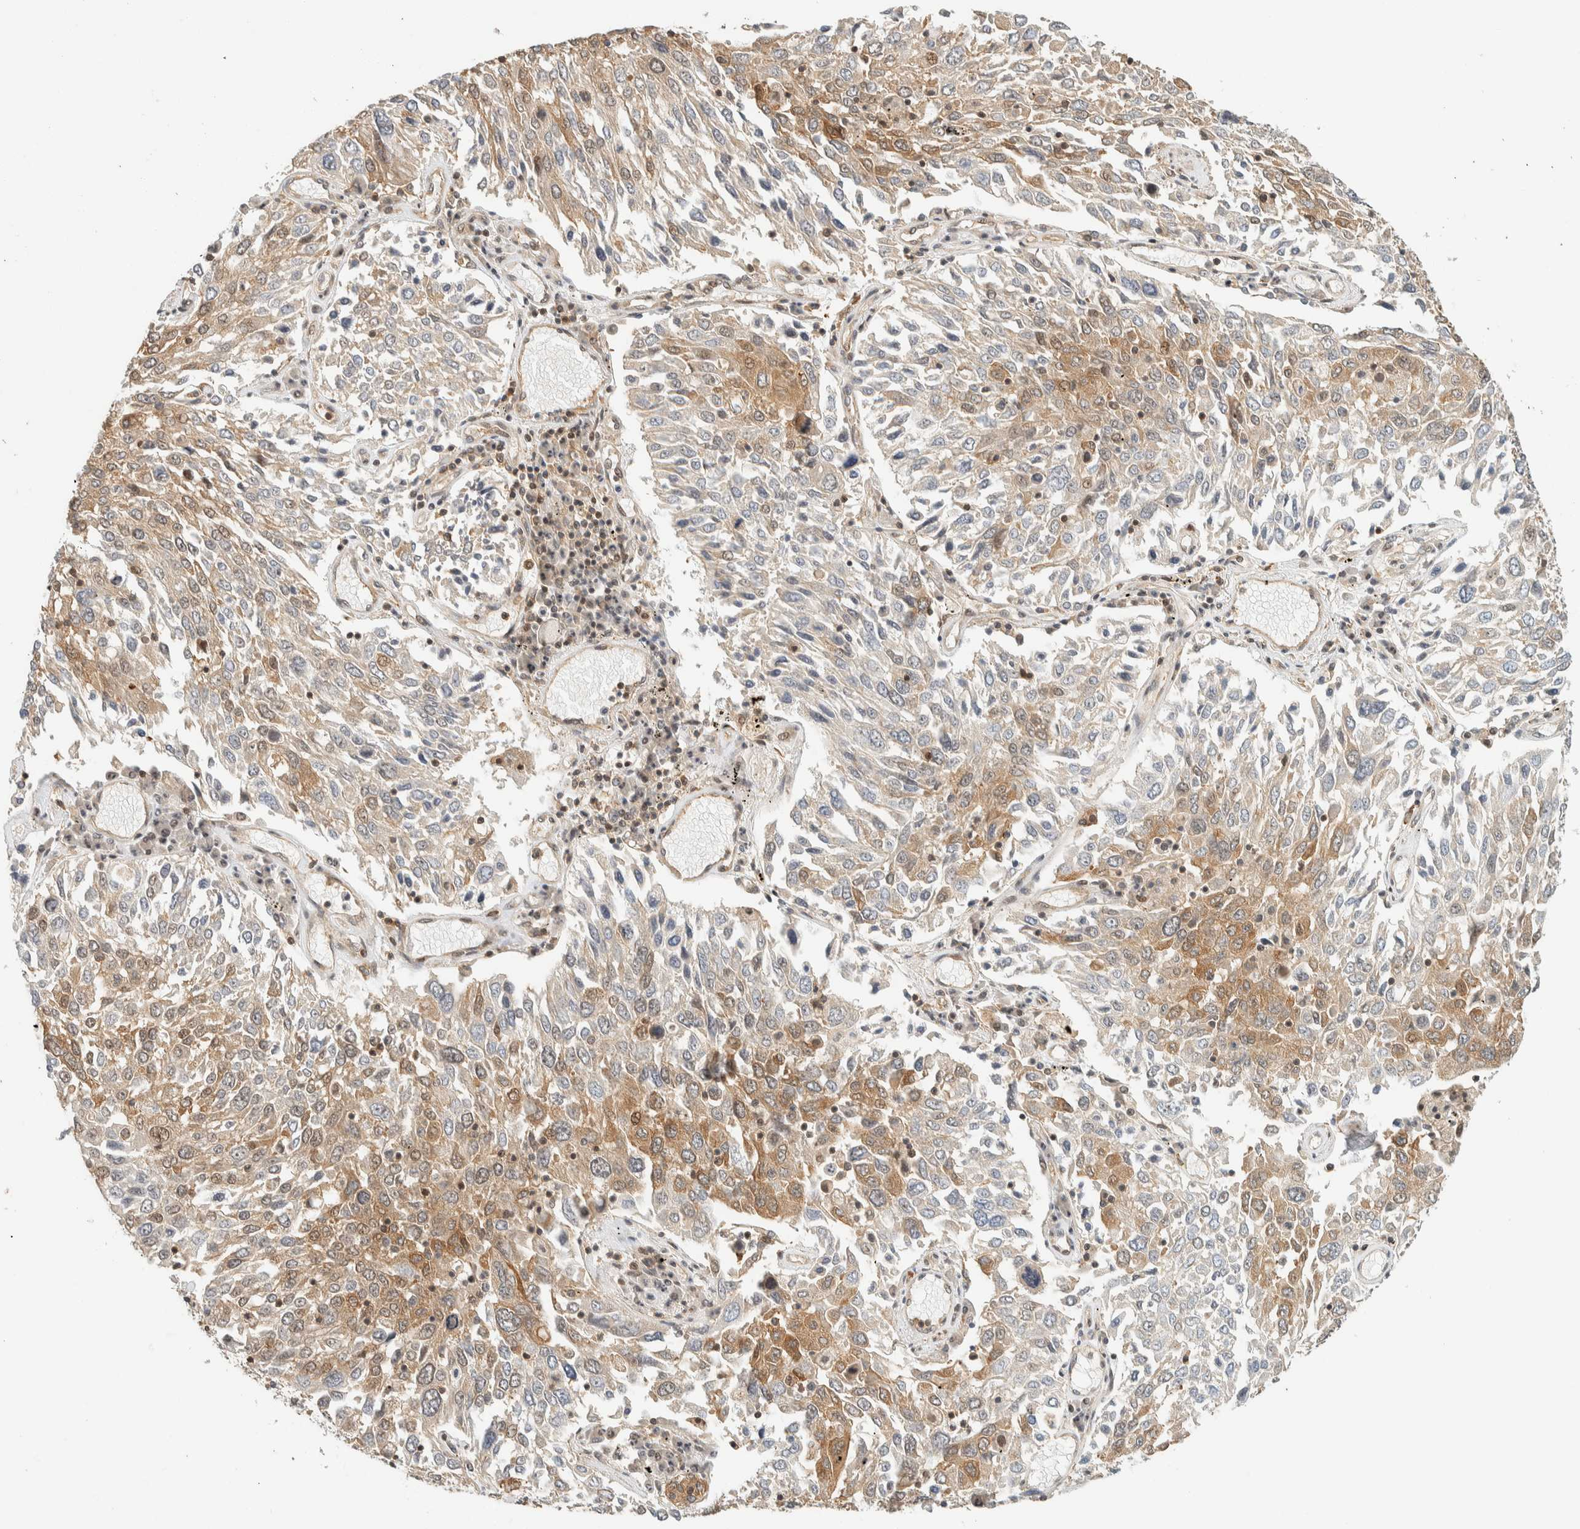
{"staining": {"intensity": "moderate", "quantity": "25%-75%", "location": "cytoplasmic/membranous"}, "tissue": "lung cancer", "cell_type": "Tumor cells", "image_type": "cancer", "snomed": [{"axis": "morphology", "description": "Squamous cell carcinoma, NOS"}, {"axis": "topography", "description": "Lung"}], "caption": "About 25%-75% of tumor cells in human lung cancer show moderate cytoplasmic/membranous protein expression as visualized by brown immunohistochemical staining.", "gene": "ARFGEF1", "patient": {"sex": "male", "age": 65}}